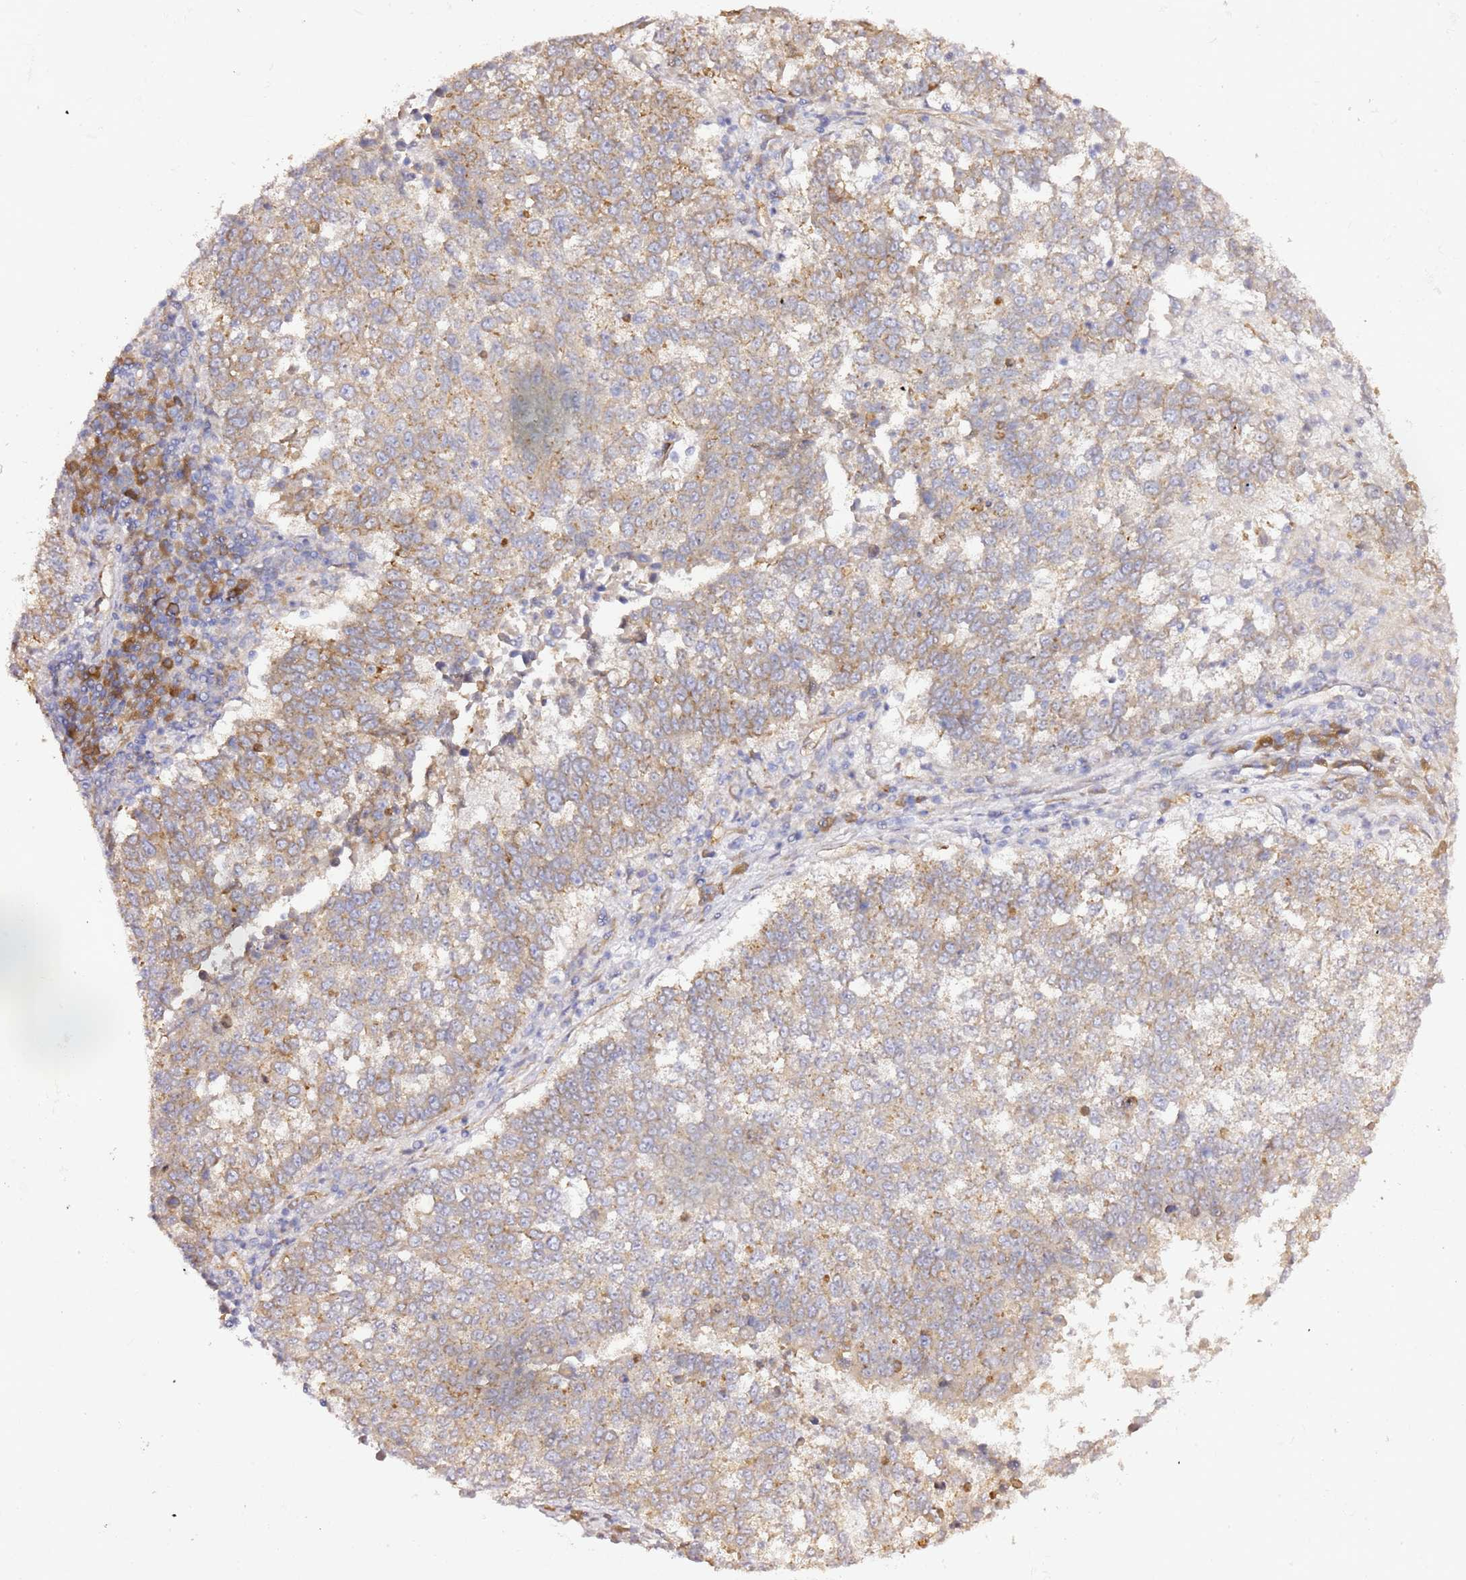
{"staining": {"intensity": "weak", "quantity": ">75%", "location": "cytoplasmic/membranous"}, "tissue": "lung cancer", "cell_type": "Tumor cells", "image_type": "cancer", "snomed": [{"axis": "morphology", "description": "Squamous cell carcinoma, NOS"}, {"axis": "topography", "description": "Lung"}], "caption": "Brown immunohistochemical staining in human lung cancer displays weak cytoplasmic/membranous expression in approximately >75% of tumor cells.", "gene": "KIF7", "patient": {"sex": "male", "age": 73}}